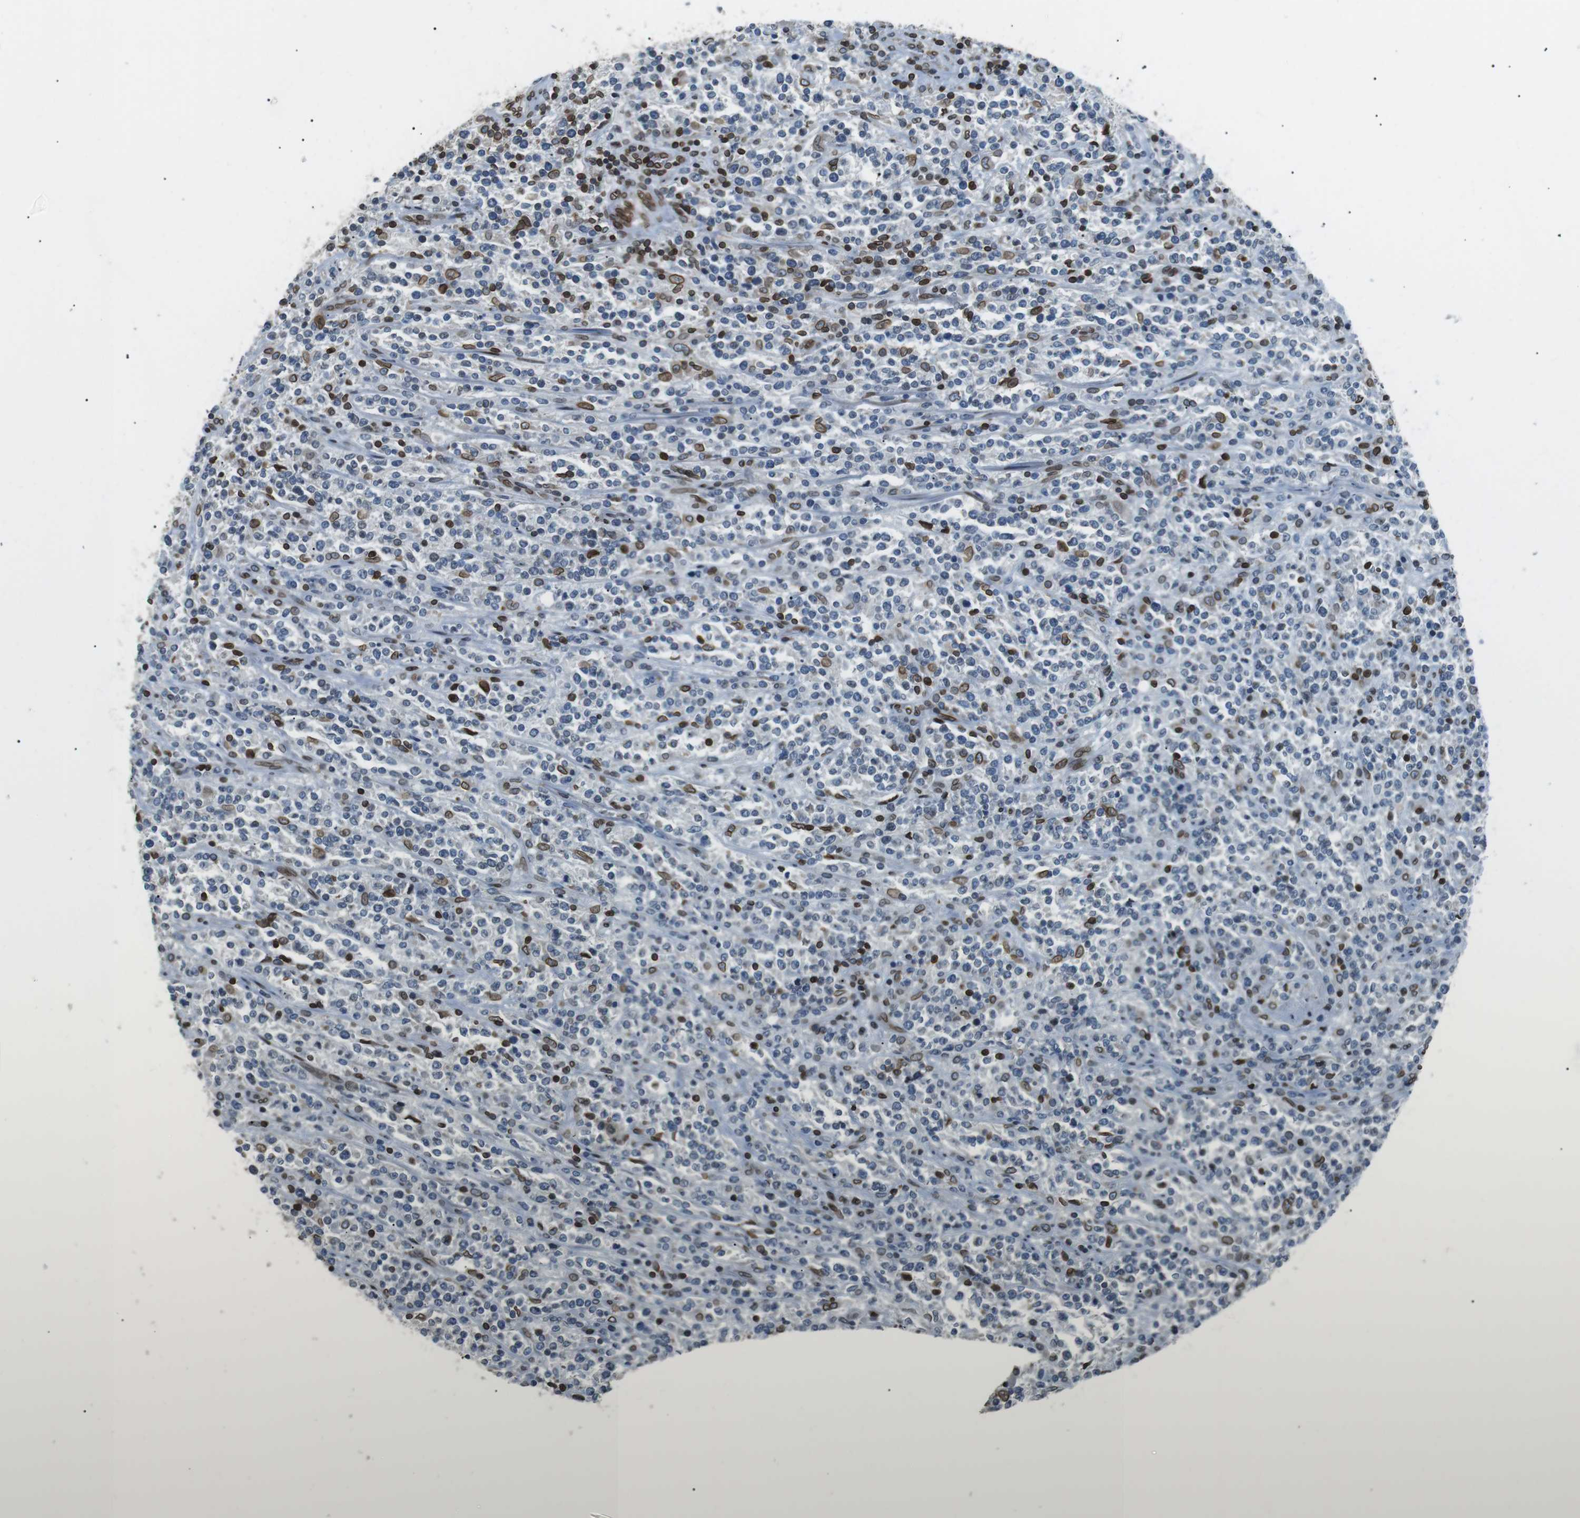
{"staining": {"intensity": "moderate", "quantity": "25%-75%", "location": "cytoplasmic/membranous,nuclear"}, "tissue": "lymphoma", "cell_type": "Tumor cells", "image_type": "cancer", "snomed": [{"axis": "morphology", "description": "Malignant lymphoma, non-Hodgkin's type, High grade"}, {"axis": "topography", "description": "Soft tissue"}], "caption": "Immunohistochemical staining of human lymphoma displays medium levels of moderate cytoplasmic/membranous and nuclear protein staining in approximately 25%-75% of tumor cells. (DAB IHC with brightfield microscopy, high magnification).", "gene": "TMX4", "patient": {"sex": "male", "age": 18}}